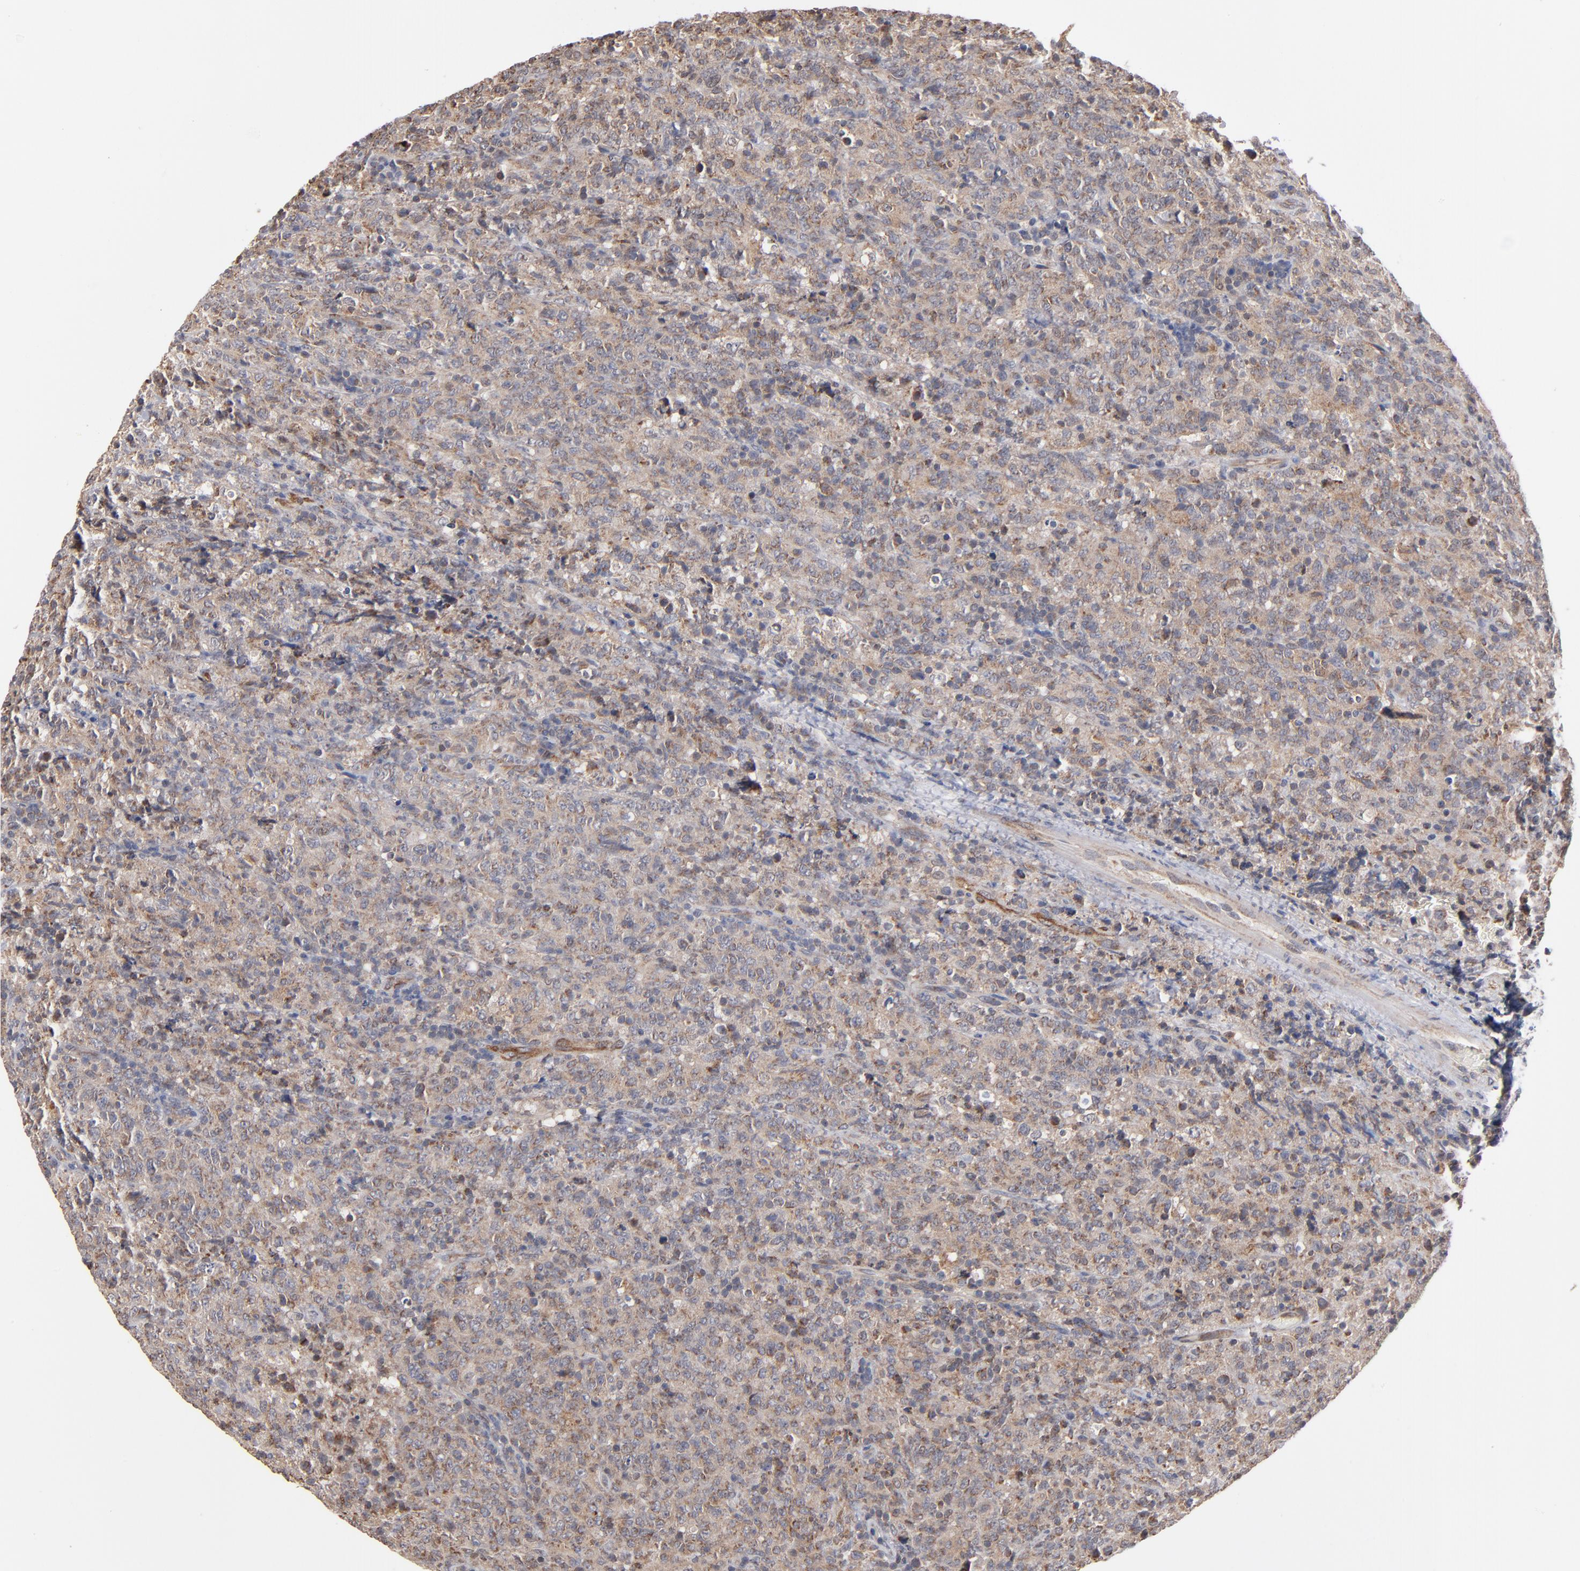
{"staining": {"intensity": "moderate", "quantity": "25%-75%", "location": "cytoplasmic/membranous"}, "tissue": "lymphoma", "cell_type": "Tumor cells", "image_type": "cancer", "snomed": [{"axis": "morphology", "description": "Malignant lymphoma, non-Hodgkin's type, High grade"}, {"axis": "topography", "description": "Tonsil"}], "caption": "Immunohistochemical staining of malignant lymphoma, non-Hodgkin's type (high-grade) shows medium levels of moderate cytoplasmic/membranous staining in approximately 25%-75% of tumor cells. Ihc stains the protein of interest in brown and the nuclei are stained blue.", "gene": "MIPOL1", "patient": {"sex": "female", "age": 36}}